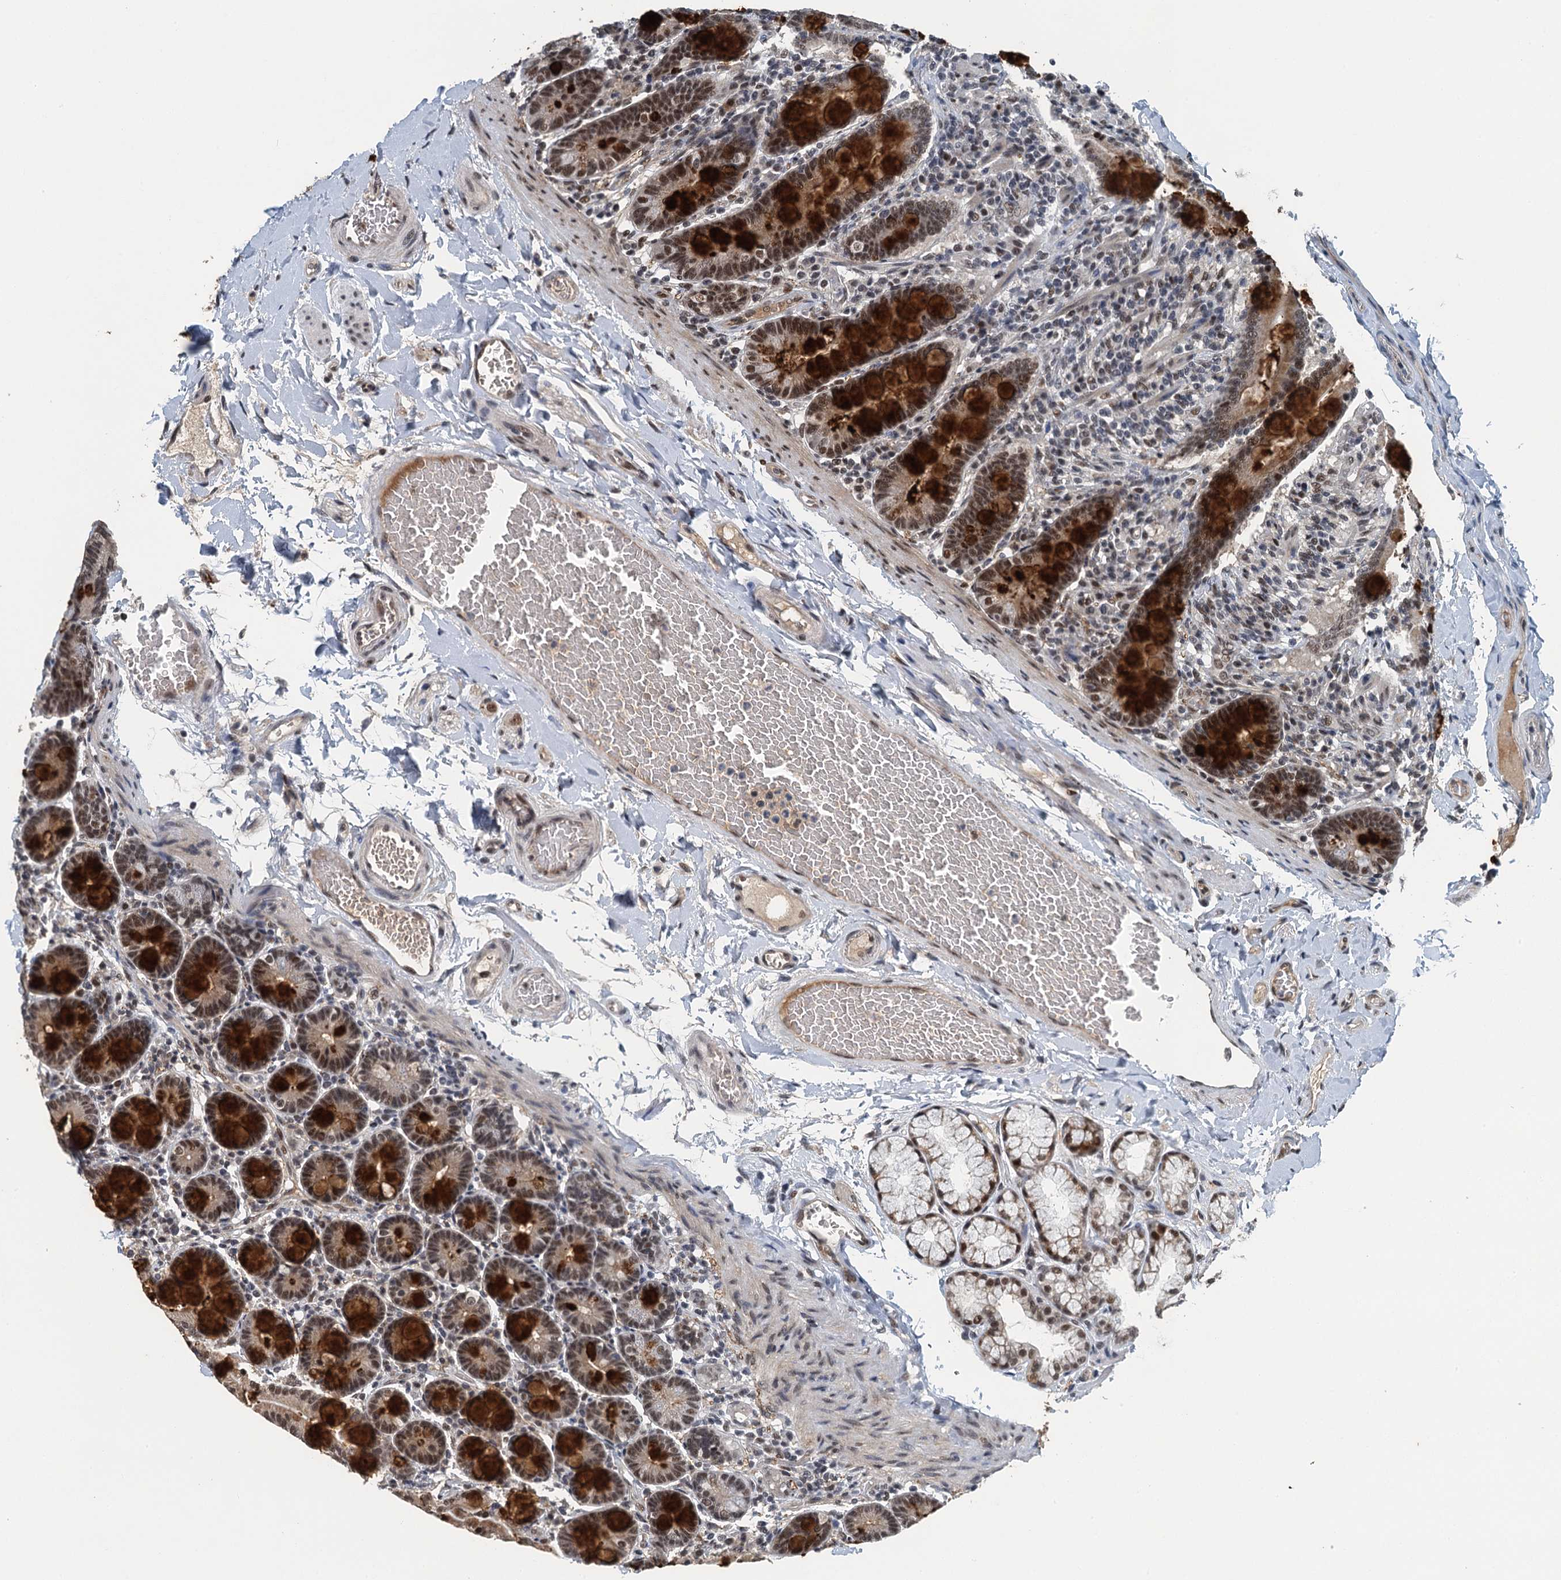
{"staining": {"intensity": "strong", "quantity": ">75%", "location": "cytoplasmic/membranous,nuclear"}, "tissue": "duodenum", "cell_type": "Glandular cells", "image_type": "normal", "snomed": [{"axis": "morphology", "description": "Normal tissue, NOS"}, {"axis": "topography", "description": "Duodenum"}], "caption": "Immunohistochemistry (IHC) micrograph of normal duodenum stained for a protein (brown), which reveals high levels of strong cytoplasmic/membranous,nuclear staining in approximately >75% of glandular cells.", "gene": "MTA3", "patient": {"sex": "male", "age": 54}}